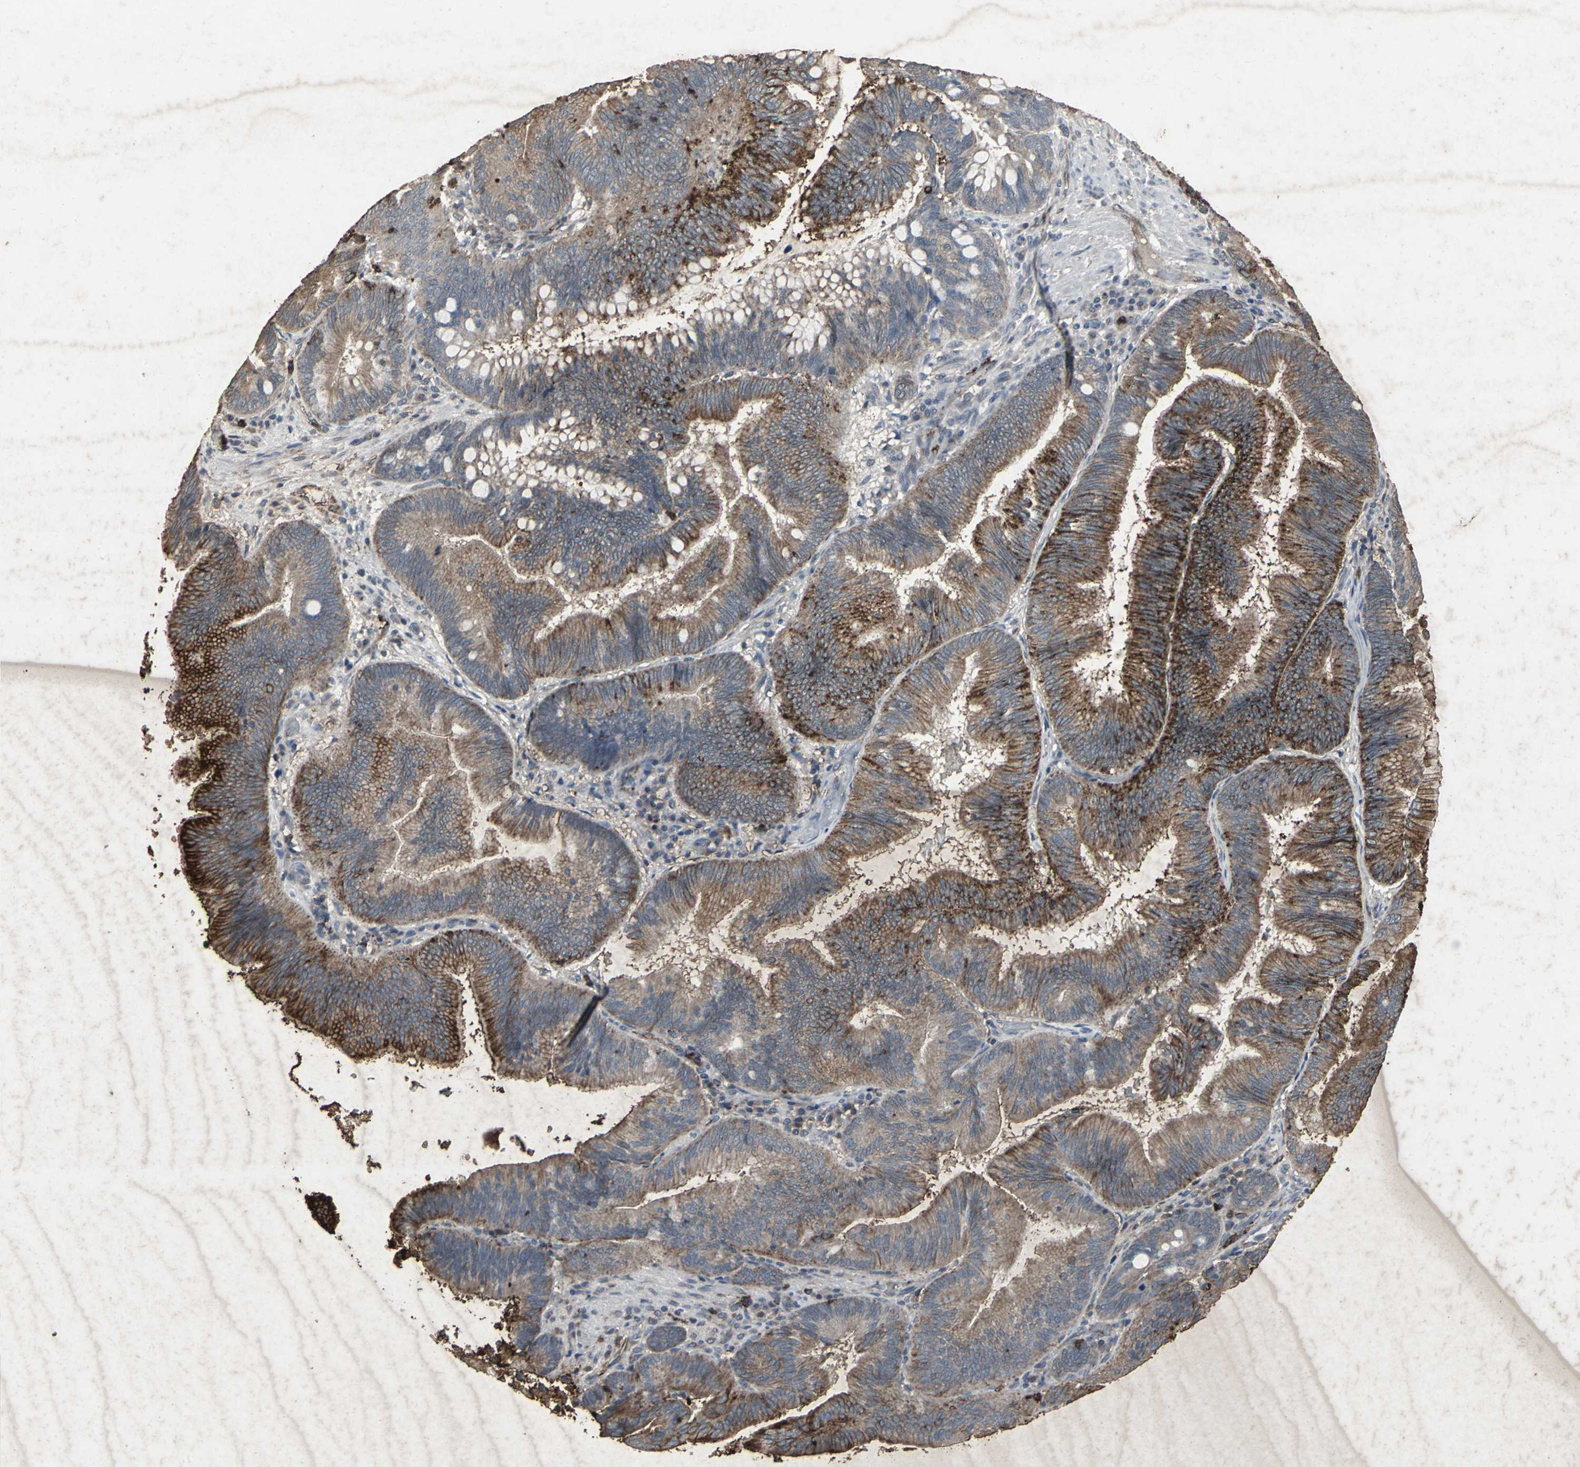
{"staining": {"intensity": "strong", "quantity": ">75%", "location": "cytoplasmic/membranous"}, "tissue": "pancreatic cancer", "cell_type": "Tumor cells", "image_type": "cancer", "snomed": [{"axis": "morphology", "description": "Adenocarcinoma, NOS"}, {"axis": "topography", "description": "Pancreas"}], "caption": "DAB (3,3'-diaminobenzidine) immunohistochemical staining of pancreatic cancer shows strong cytoplasmic/membranous protein staining in approximately >75% of tumor cells.", "gene": "CCR9", "patient": {"sex": "male", "age": 82}}